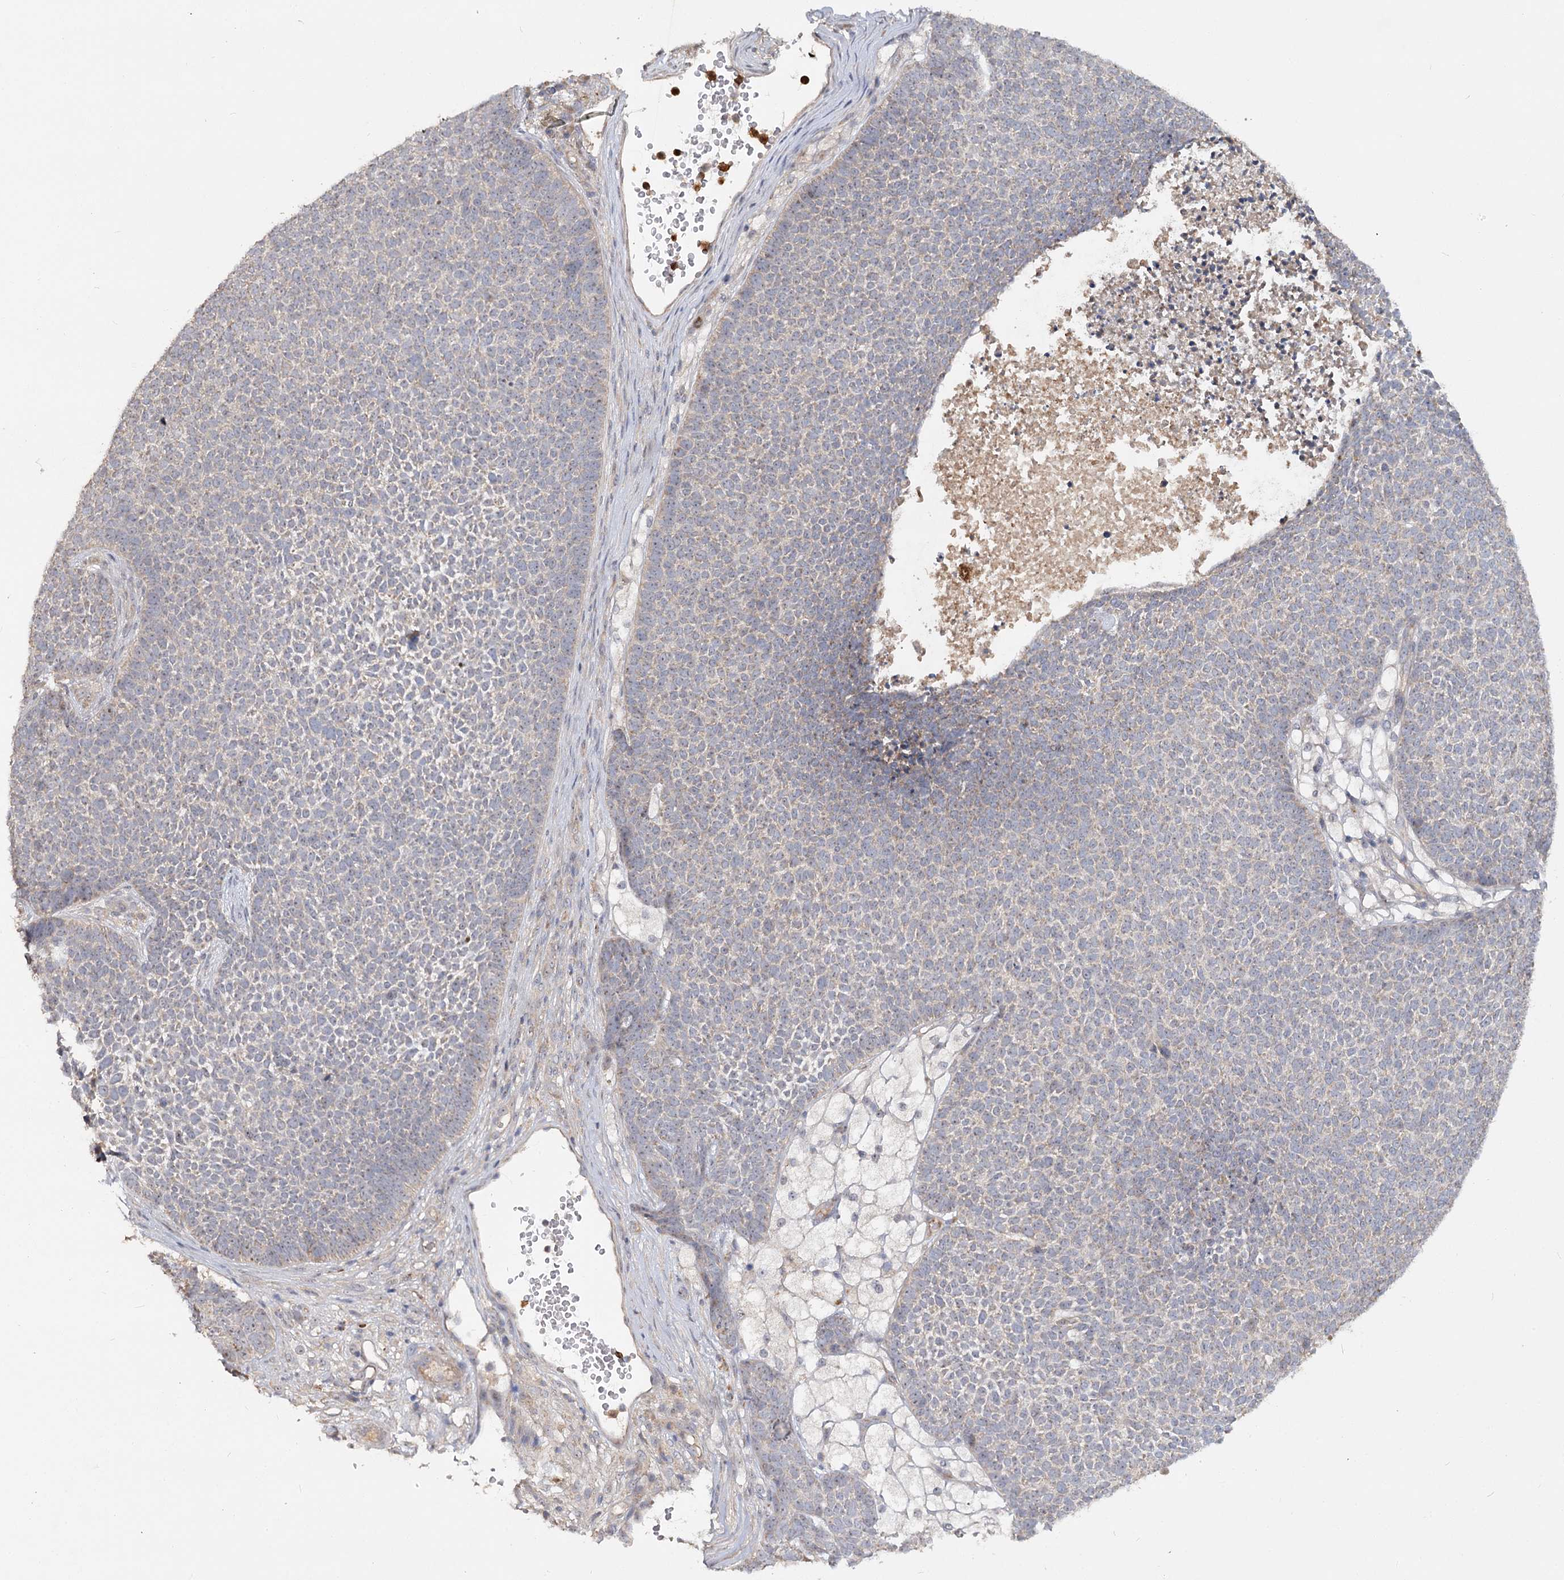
{"staining": {"intensity": "weak", "quantity": "<25%", "location": "cytoplasmic/membranous"}, "tissue": "skin cancer", "cell_type": "Tumor cells", "image_type": "cancer", "snomed": [{"axis": "morphology", "description": "Basal cell carcinoma"}, {"axis": "topography", "description": "Skin"}], "caption": "Tumor cells show no significant protein expression in skin cancer.", "gene": "ANGPTL5", "patient": {"sex": "female", "age": 84}}